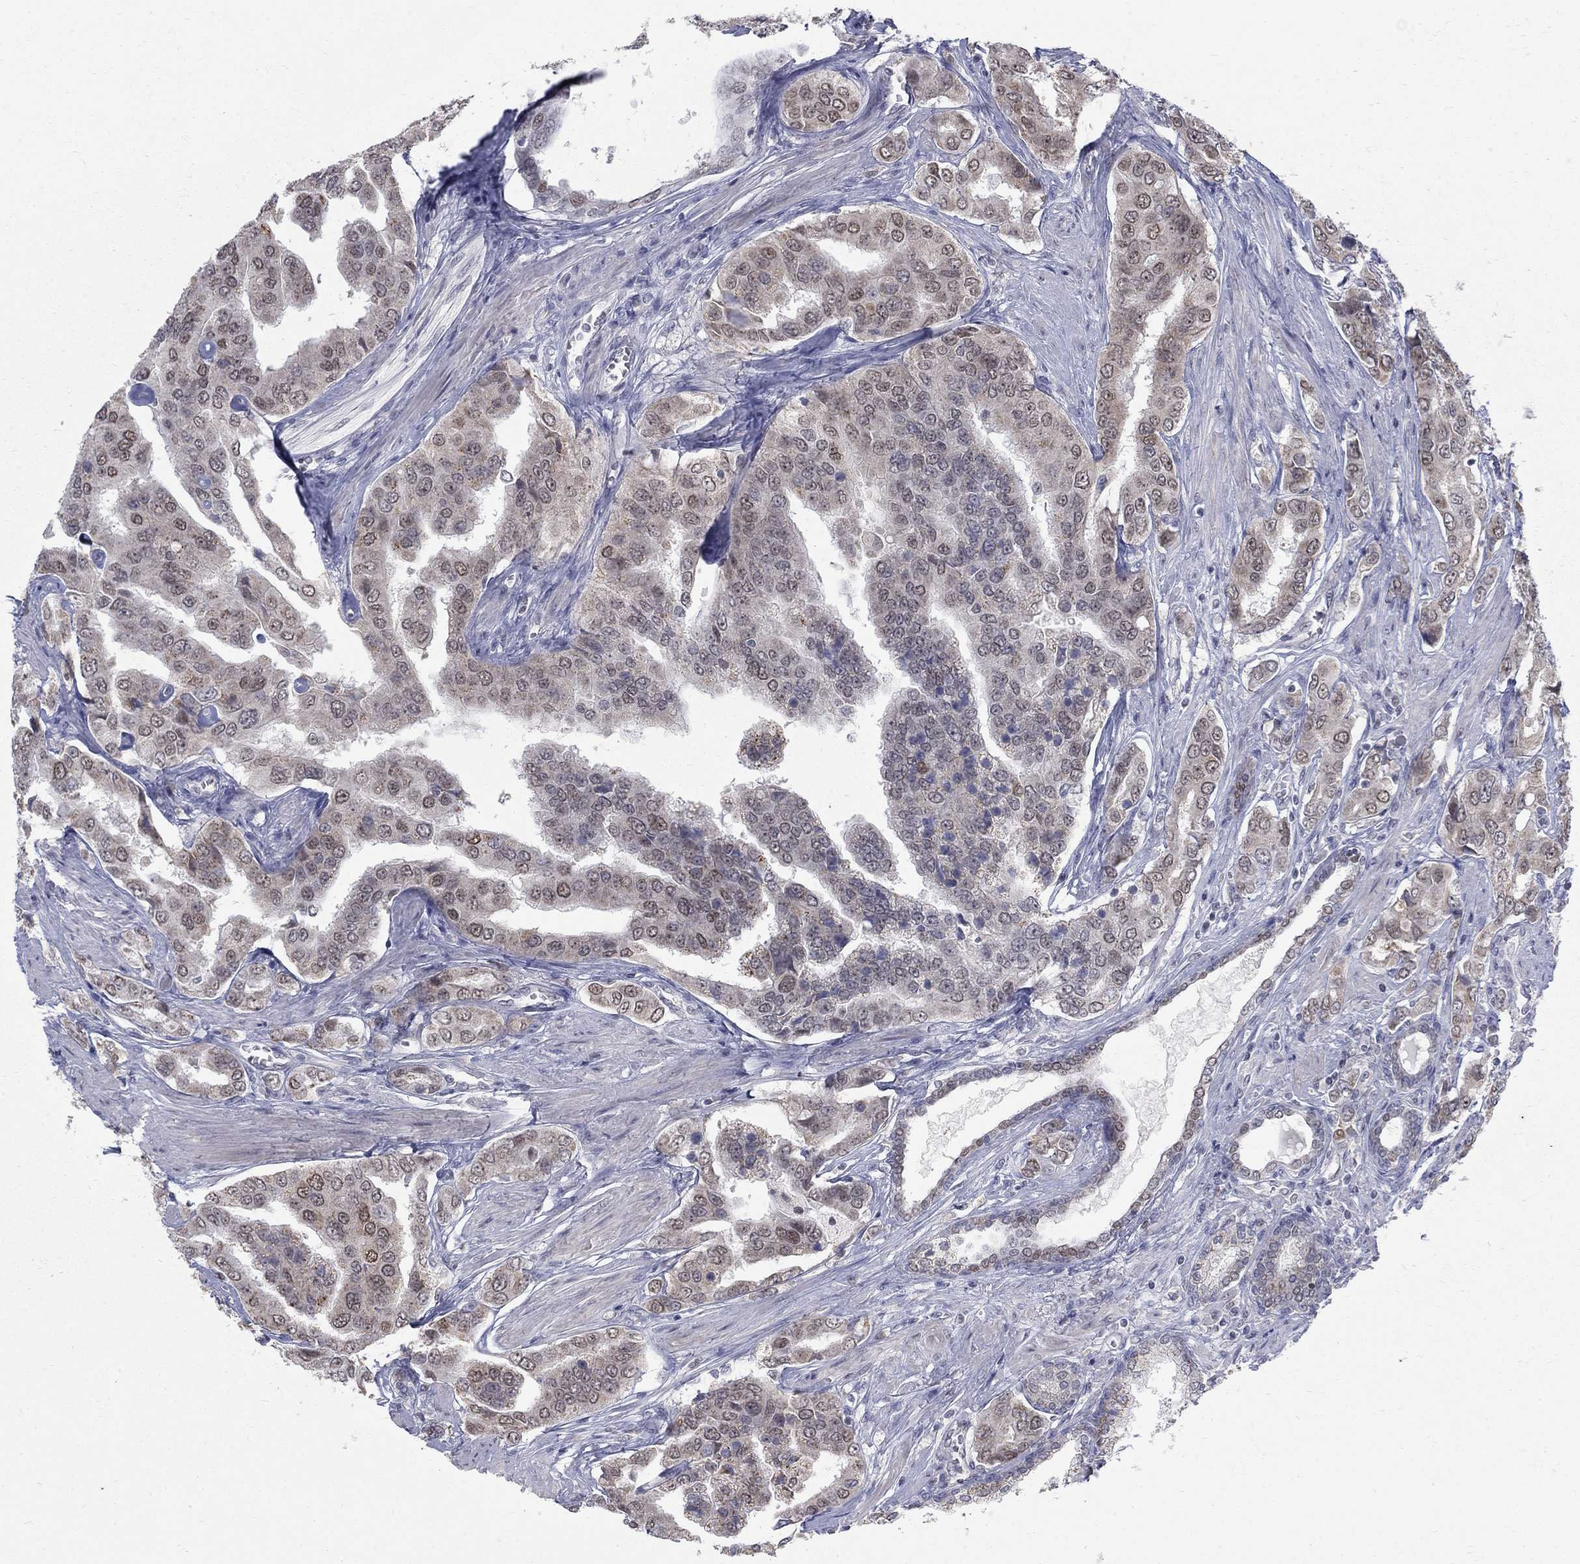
{"staining": {"intensity": "weak", "quantity": "25%-75%", "location": "cytoplasmic/membranous"}, "tissue": "prostate cancer", "cell_type": "Tumor cells", "image_type": "cancer", "snomed": [{"axis": "morphology", "description": "Adenocarcinoma, NOS"}, {"axis": "topography", "description": "Prostate and seminal vesicle, NOS"}, {"axis": "topography", "description": "Prostate"}], "caption": "The image shows staining of adenocarcinoma (prostate), revealing weak cytoplasmic/membranous protein positivity (brown color) within tumor cells. (brown staining indicates protein expression, while blue staining denotes nuclei).", "gene": "GCFC2", "patient": {"sex": "male", "age": 69}}